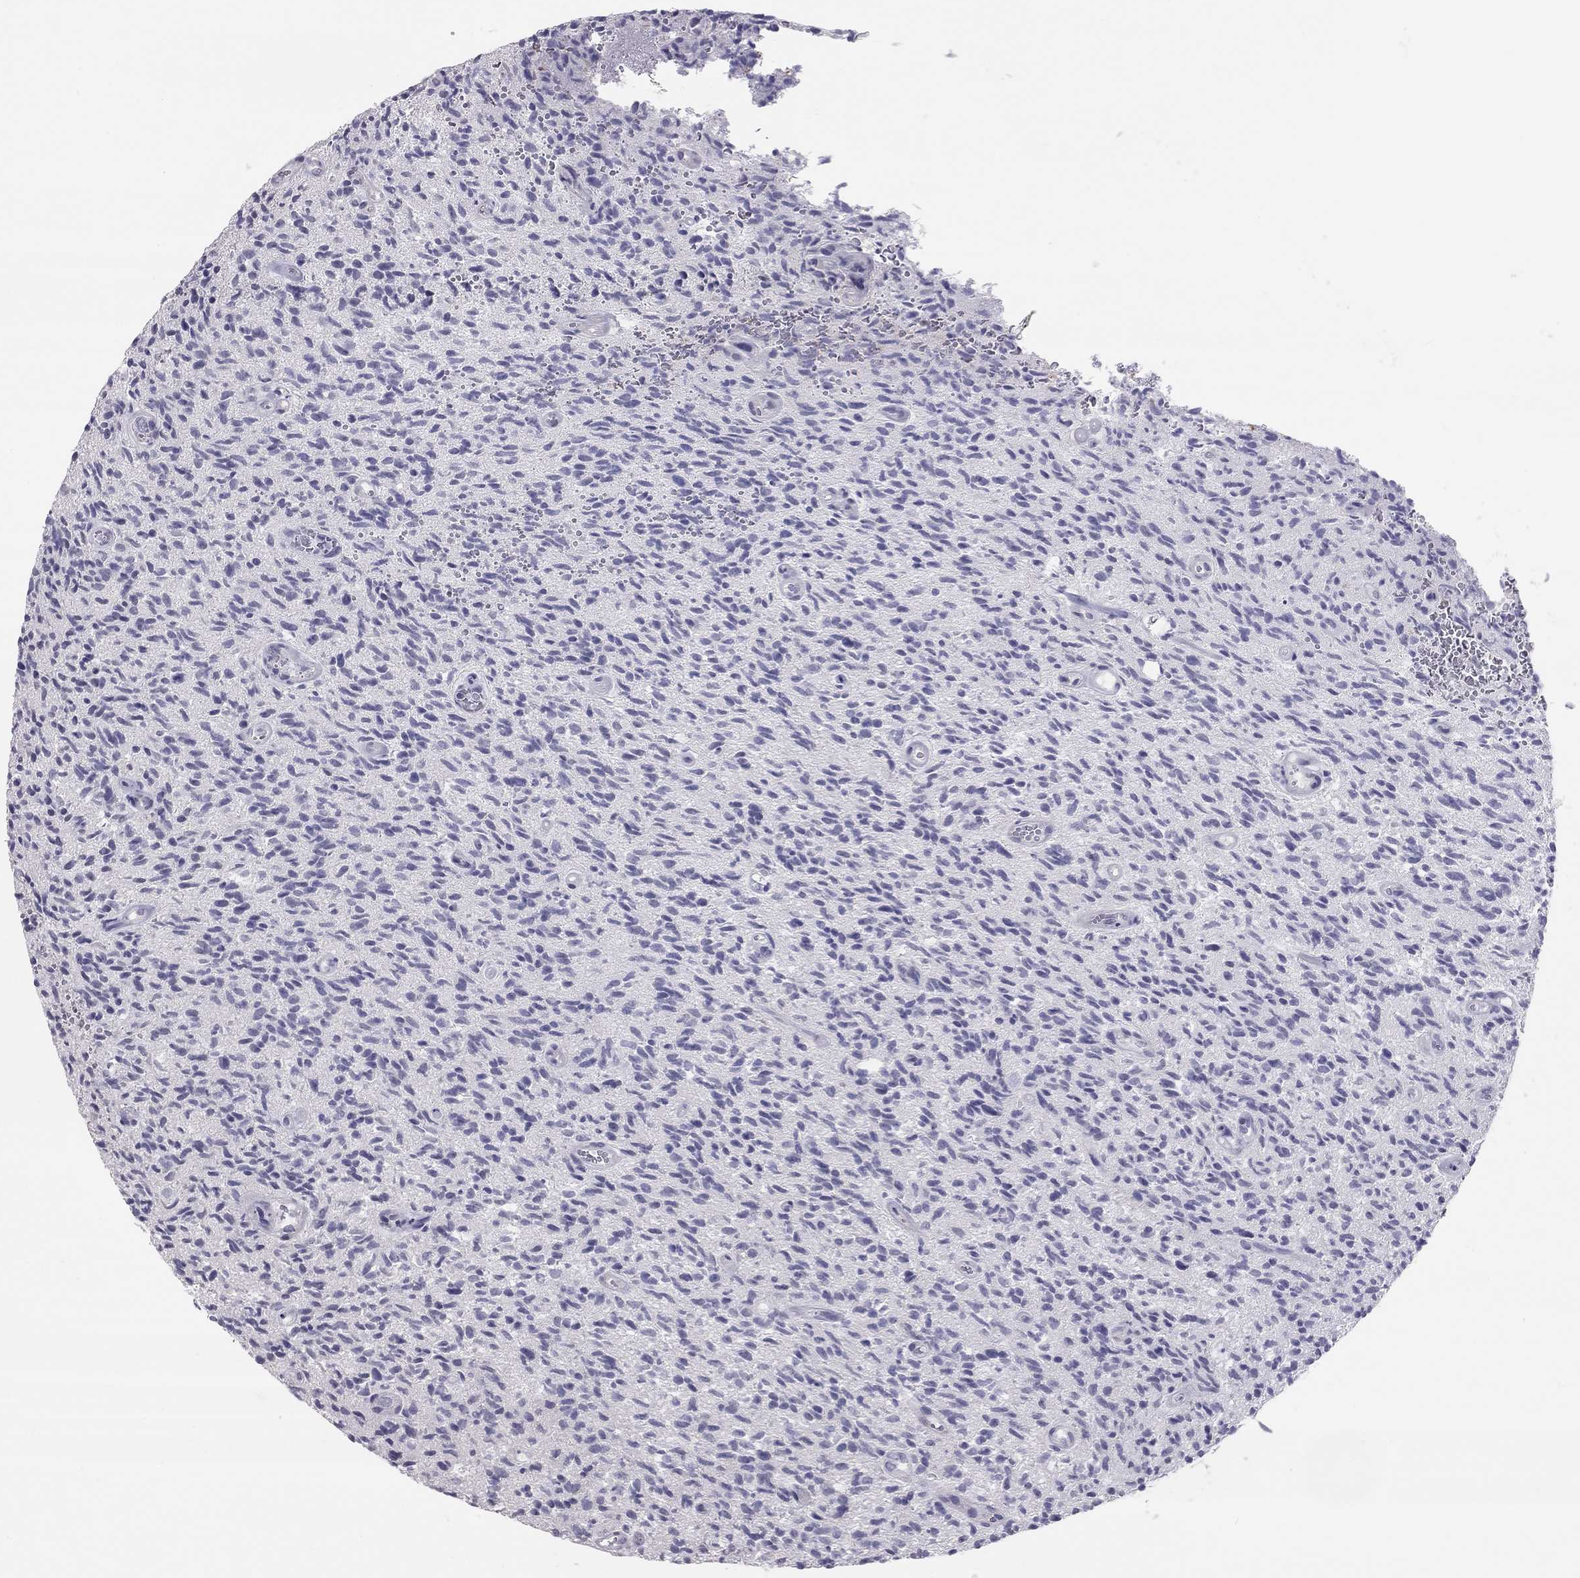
{"staining": {"intensity": "negative", "quantity": "none", "location": "none"}, "tissue": "glioma", "cell_type": "Tumor cells", "image_type": "cancer", "snomed": [{"axis": "morphology", "description": "Glioma, malignant, High grade"}, {"axis": "topography", "description": "Brain"}], "caption": "Micrograph shows no protein expression in tumor cells of malignant glioma (high-grade) tissue.", "gene": "HSF2BP", "patient": {"sex": "male", "age": 64}}